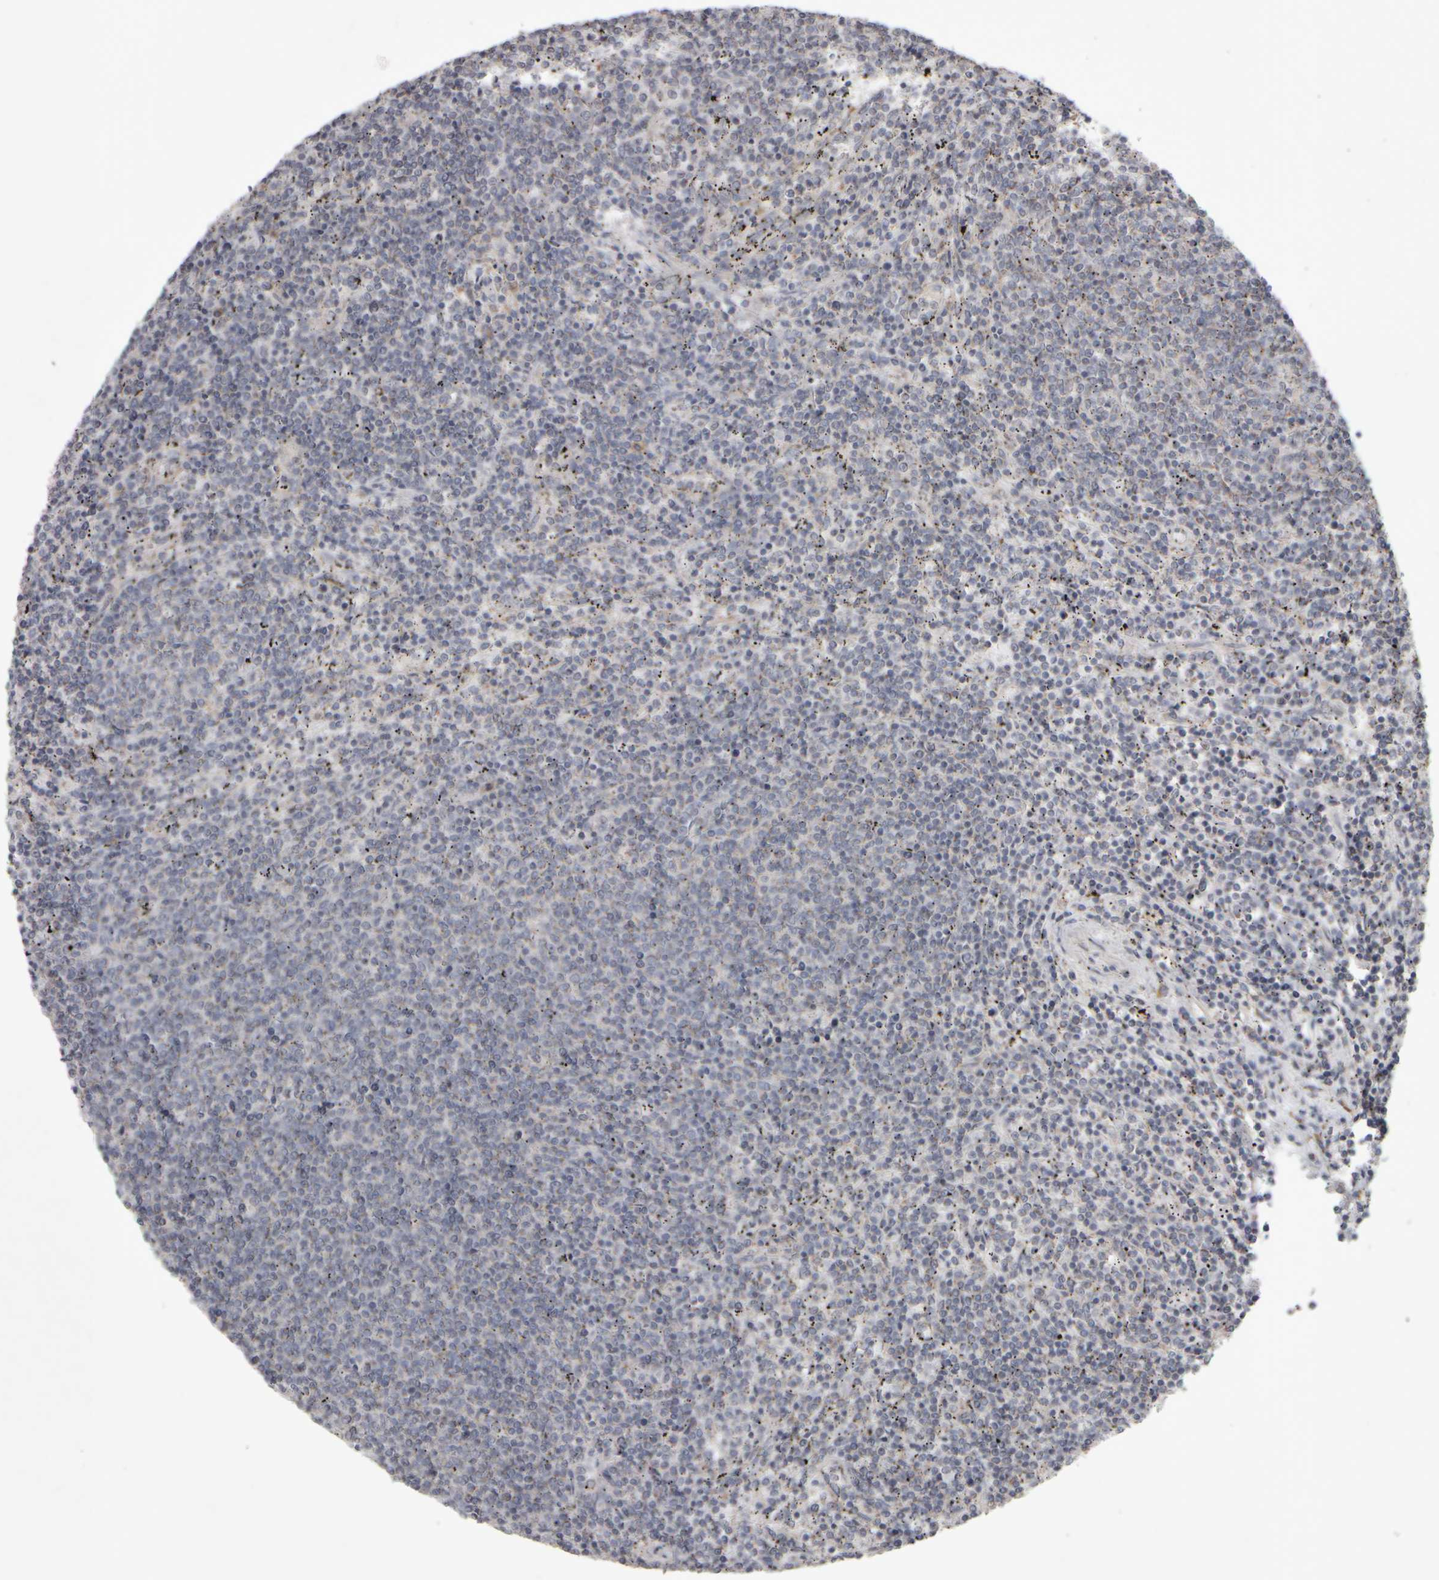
{"staining": {"intensity": "negative", "quantity": "none", "location": "none"}, "tissue": "lymphoma", "cell_type": "Tumor cells", "image_type": "cancer", "snomed": [{"axis": "morphology", "description": "Malignant lymphoma, non-Hodgkin's type, Low grade"}, {"axis": "topography", "description": "Spleen"}], "caption": "A micrograph of human lymphoma is negative for staining in tumor cells.", "gene": "SCO1", "patient": {"sex": "female", "age": 50}}